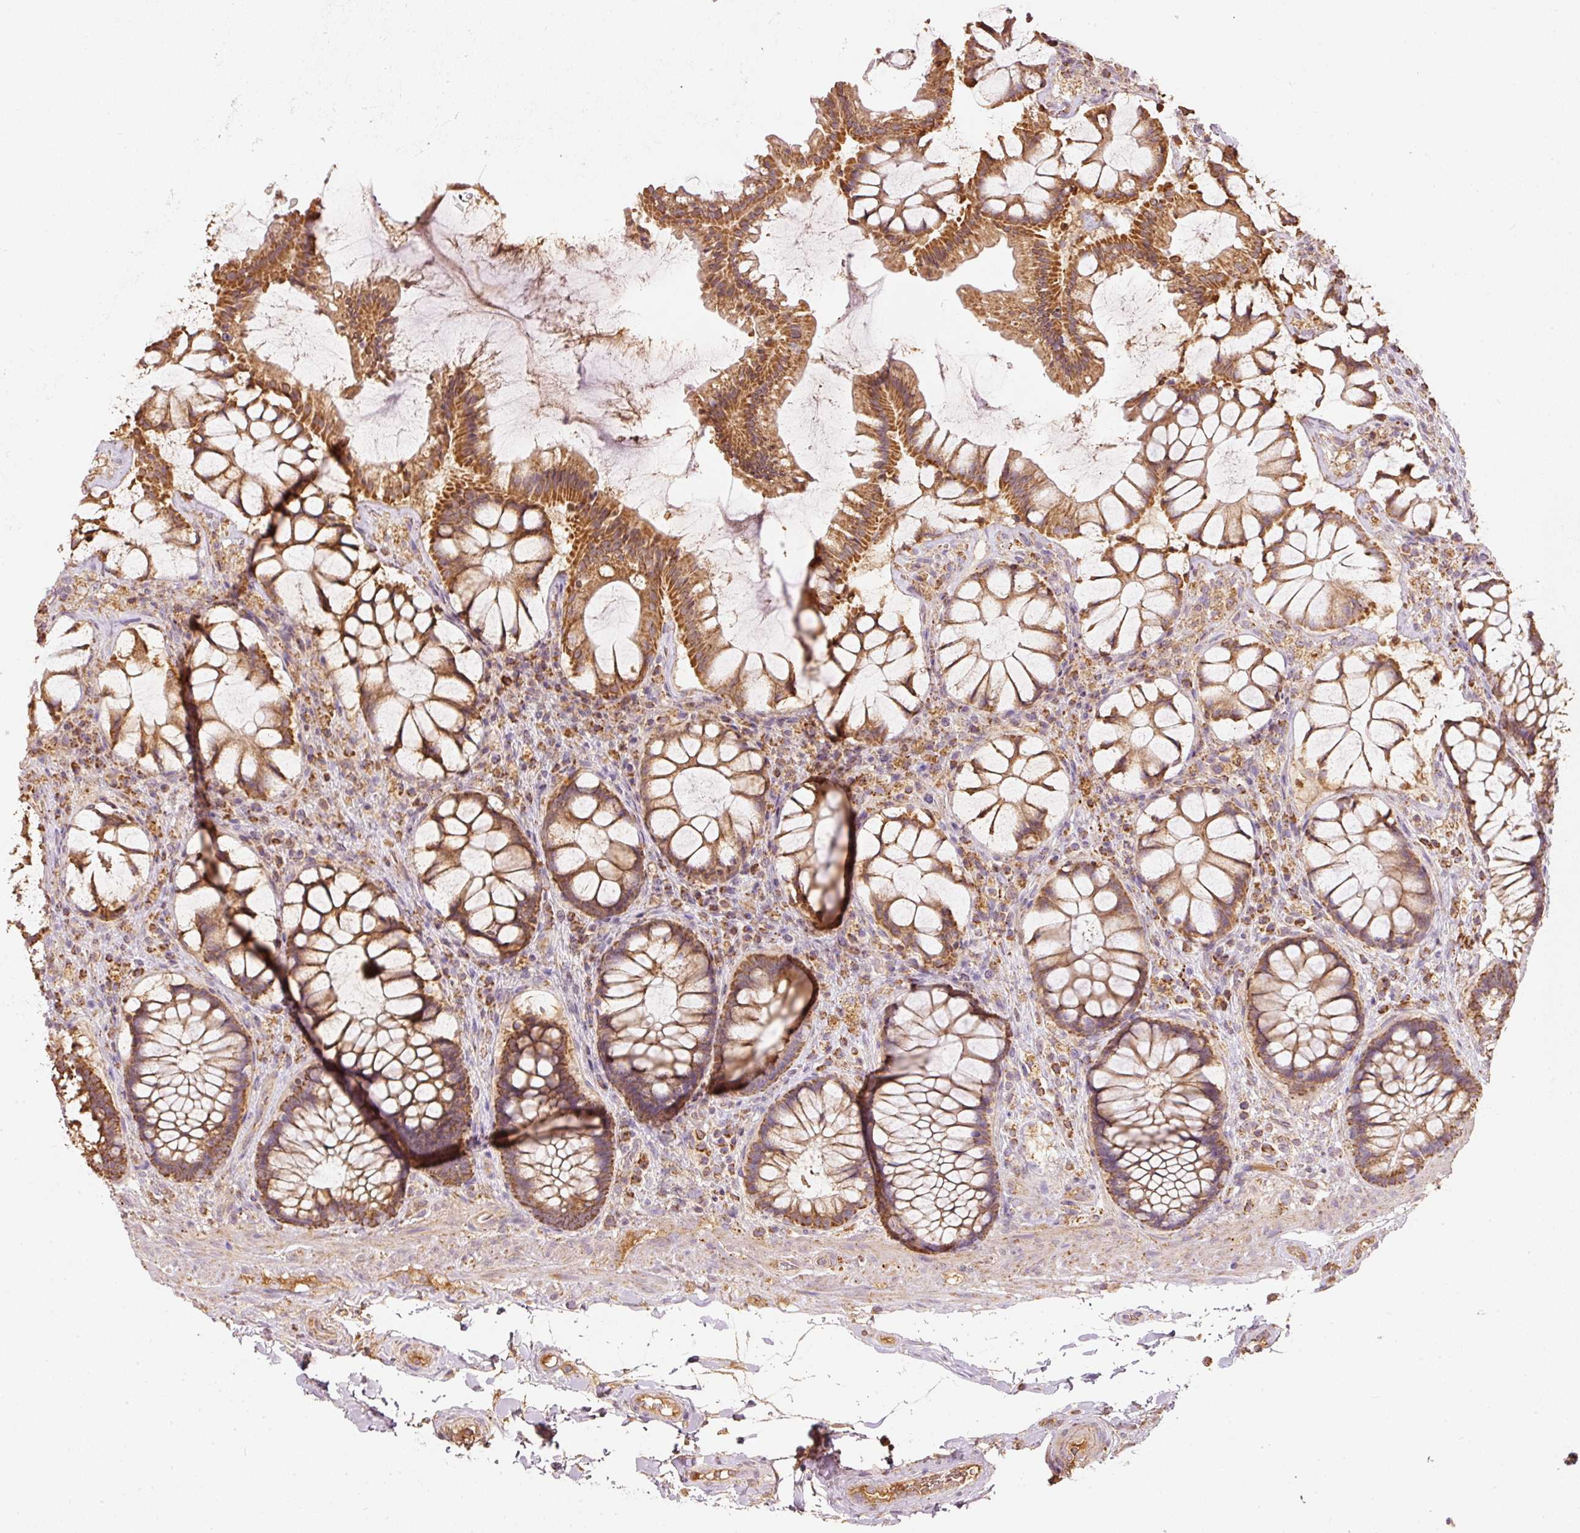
{"staining": {"intensity": "moderate", "quantity": ">75%", "location": "cytoplasmic/membranous"}, "tissue": "rectum", "cell_type": "Glandular cells", "image_type": "normal", "snomed": [{"axis": "morphology", "description": "Normal tissue, NOS"}, {"axis": "topography", "description": "Rectum"}], "caption": "Immunohistochemistry (IHC) (DAB (3,3'-diaminobenzidine)) staining of benign human rectum displays moderate cytoplasmic/membranous protein staining in about >75% of glandular cells. Ihc stains the protein of interest in brown and the nuclei are stained blue.", "gene": "PSENEN", "patient": {"sex": "female", "age": 58}}